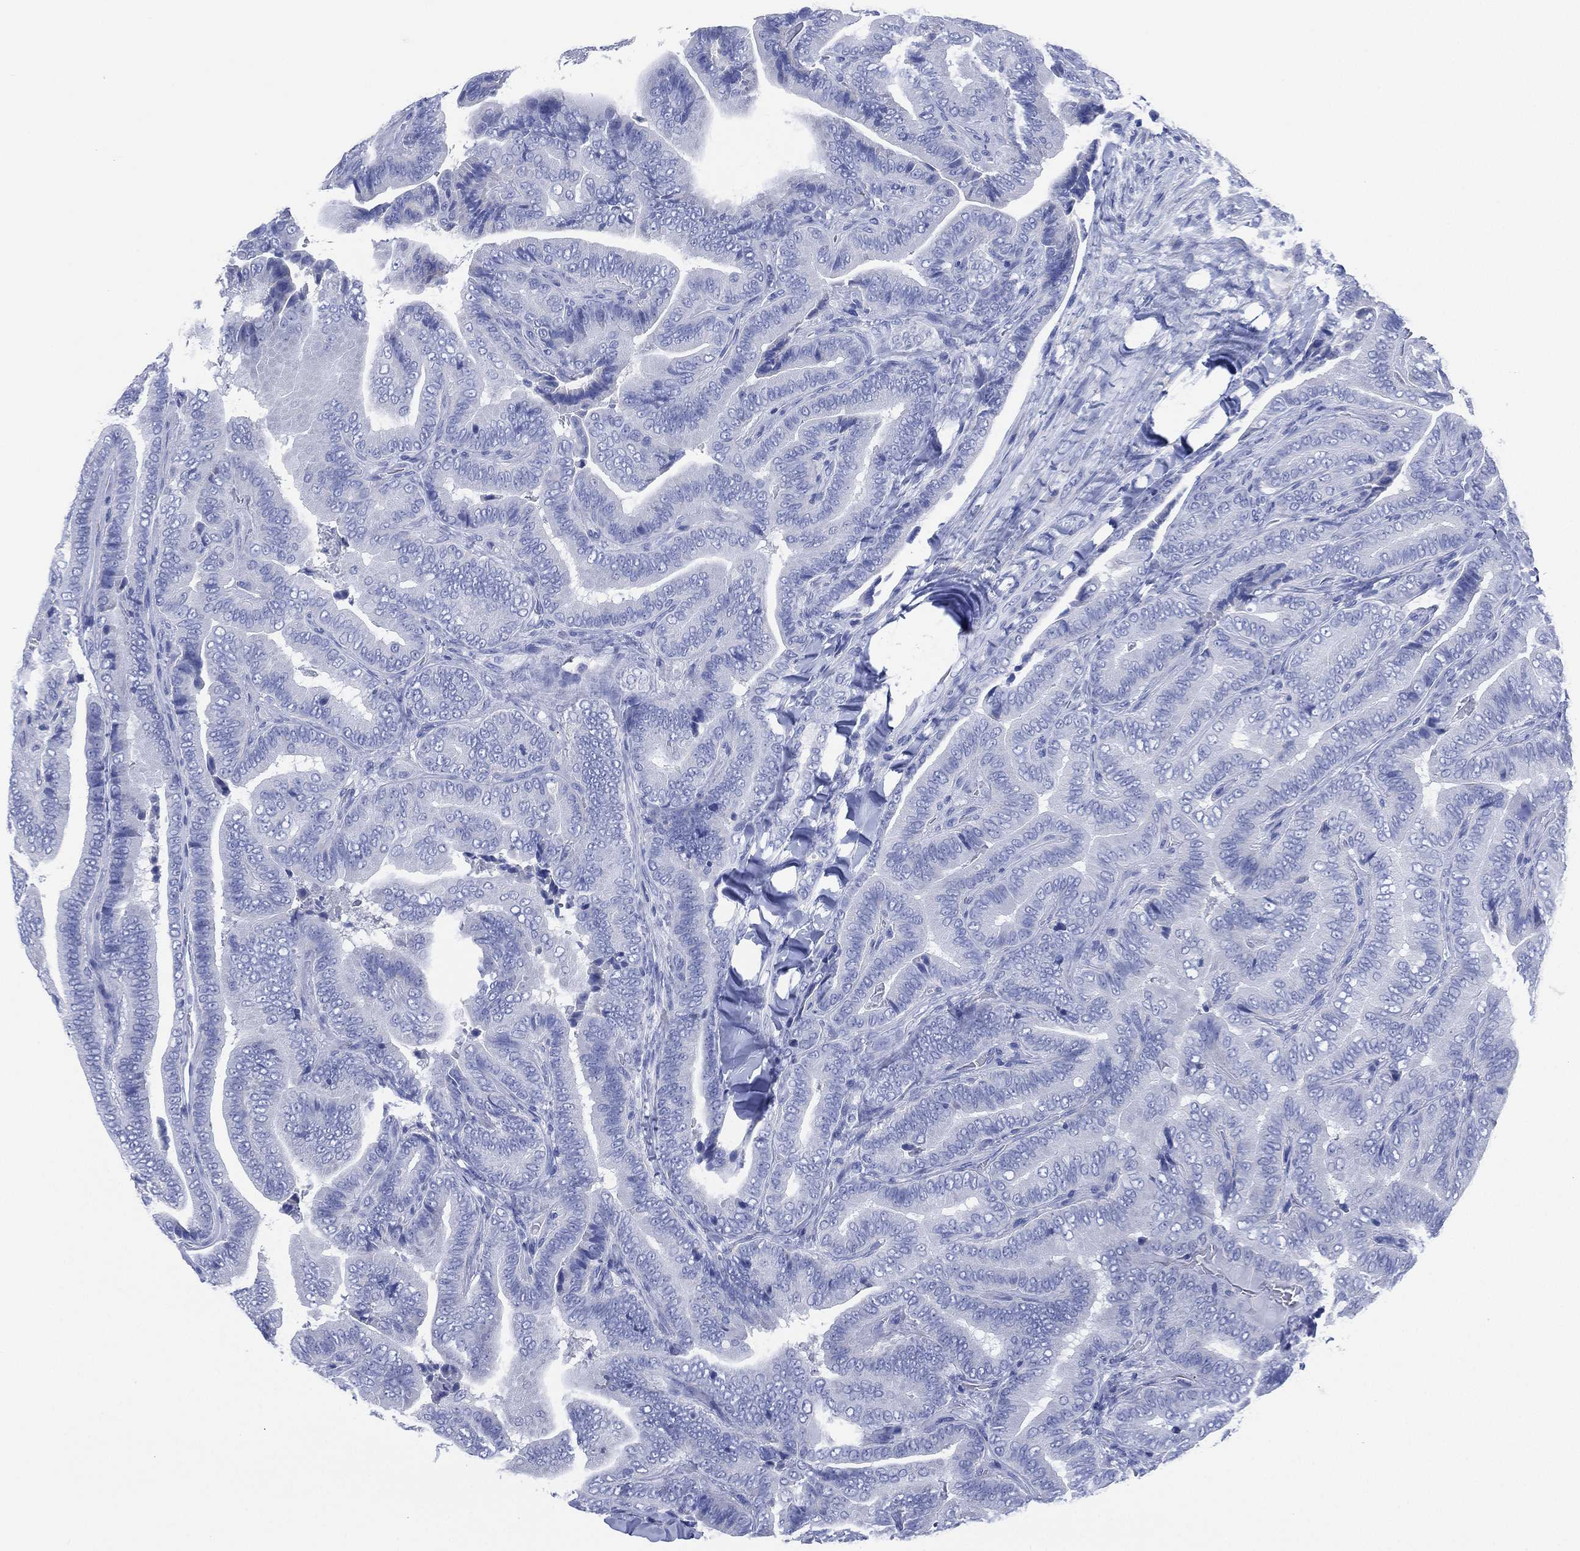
{"staining": {"intensity": "negative", "quantity": "none", "location": "none"}, "tissue": "thyroid cancer", "cell_type": "Tumor cells", "image_type": "cancer", "snomed": [{"axis": "morphology", "description": "Papillary adenocarcinoma, NOS"}, {"axis": "topography", "description": "Thyroid gland"}], "caption": "IHC of thyroid papillary adenocarcinoma reveals no positivity in tumor cells.", "gene": "SLC9C2", "patient": {"sex": "male", "age": 61}}